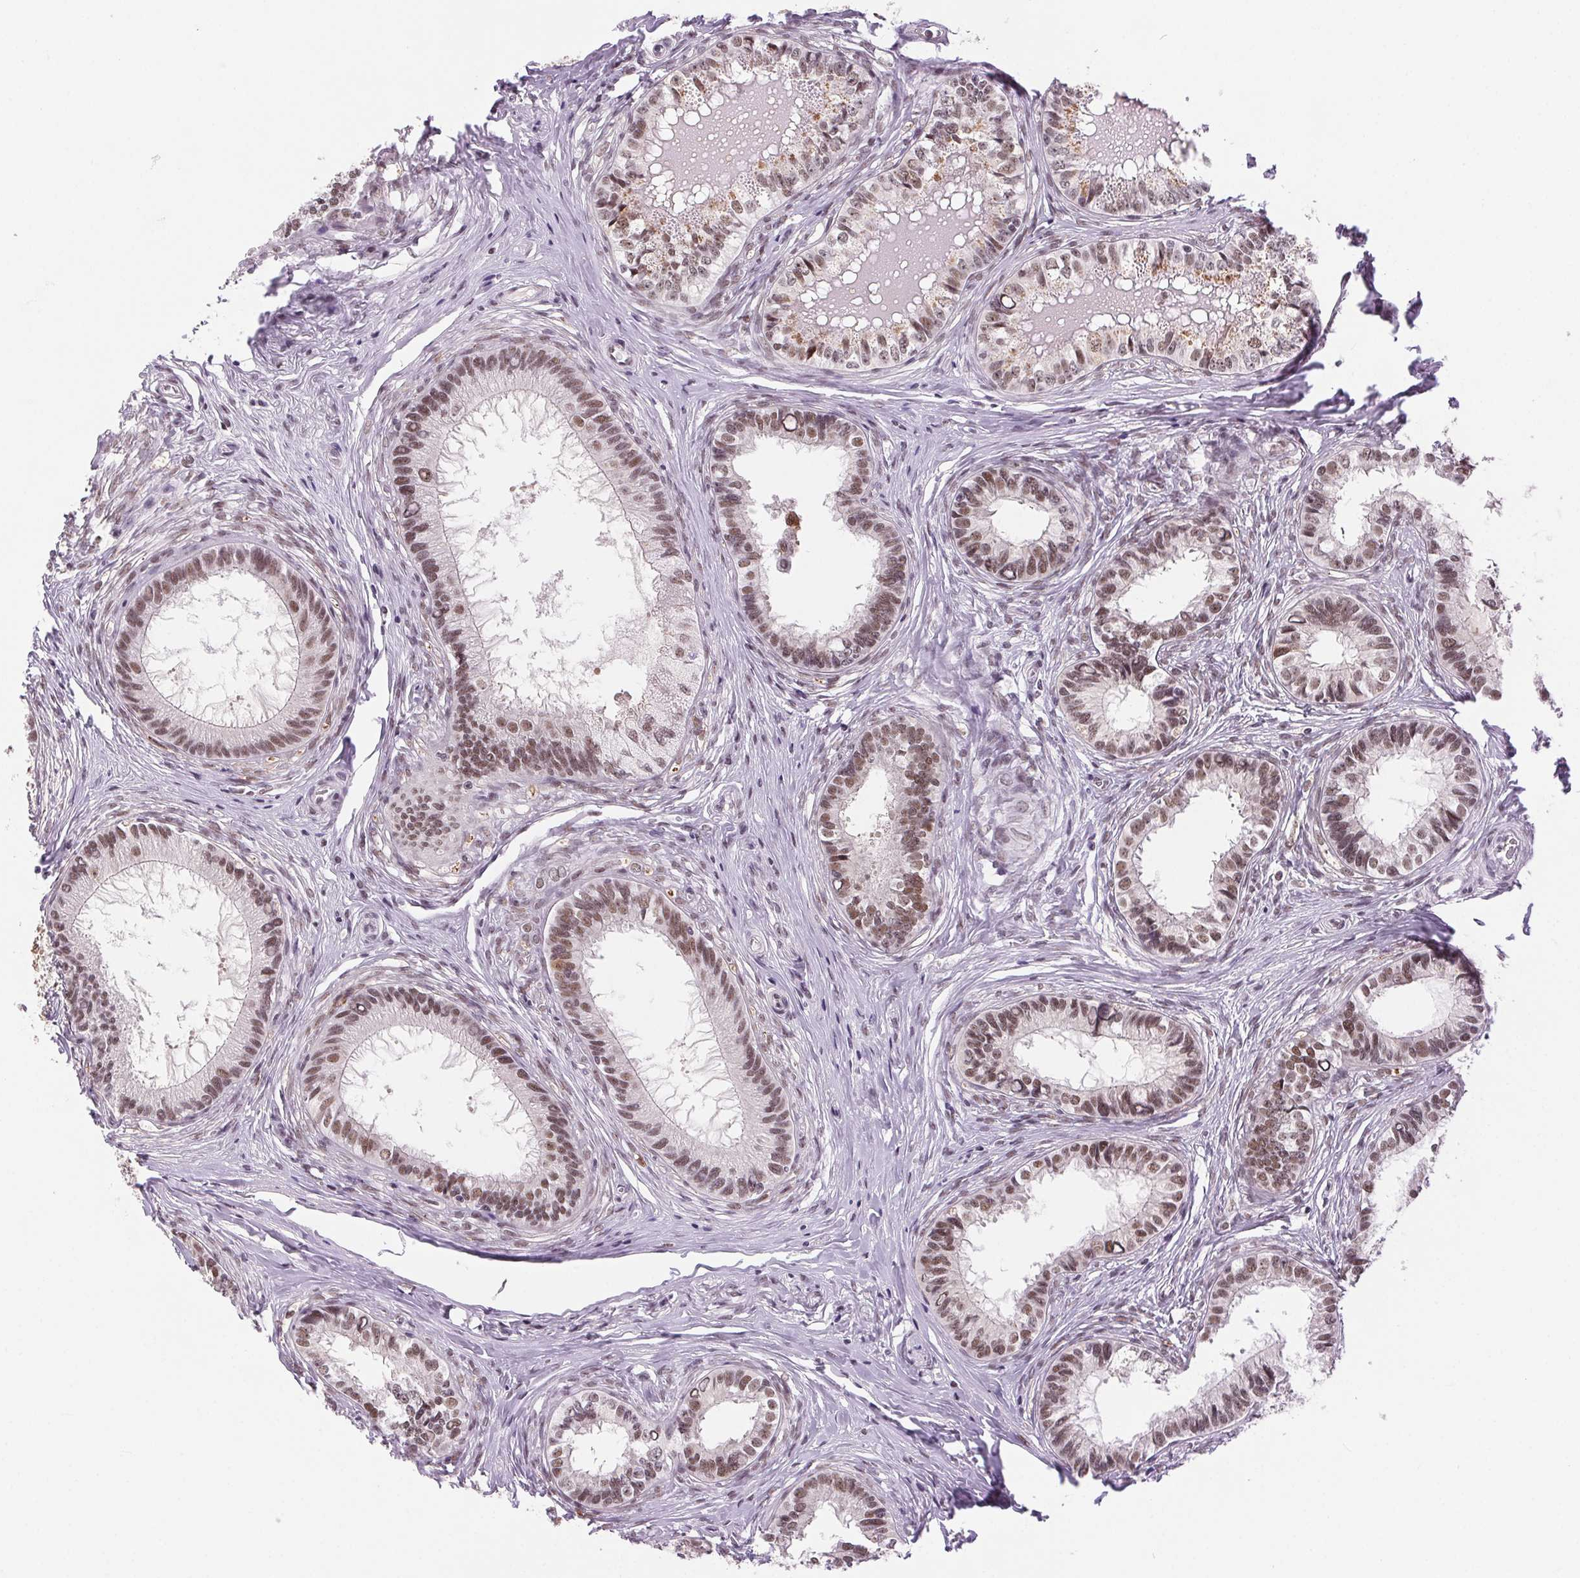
{"staining": {"intensity": "strong", "quantity": ">75%", "location": "nuclear"}, "tissue": "epididymis", "cell_type": "Glandular cells", "image_type": "normal", "snomed": [{"axis": "morphology", "description": "Normal tissue, NOS"}, {"axis": "topography", "description": "Epididymis"}], "caption": "Glandular cells display high levels of strong nuclear expression in about >75% of cells in benign human epididymis.", "gene": "CD2BP2", "patient": {"sex": "male", "age": 34}}